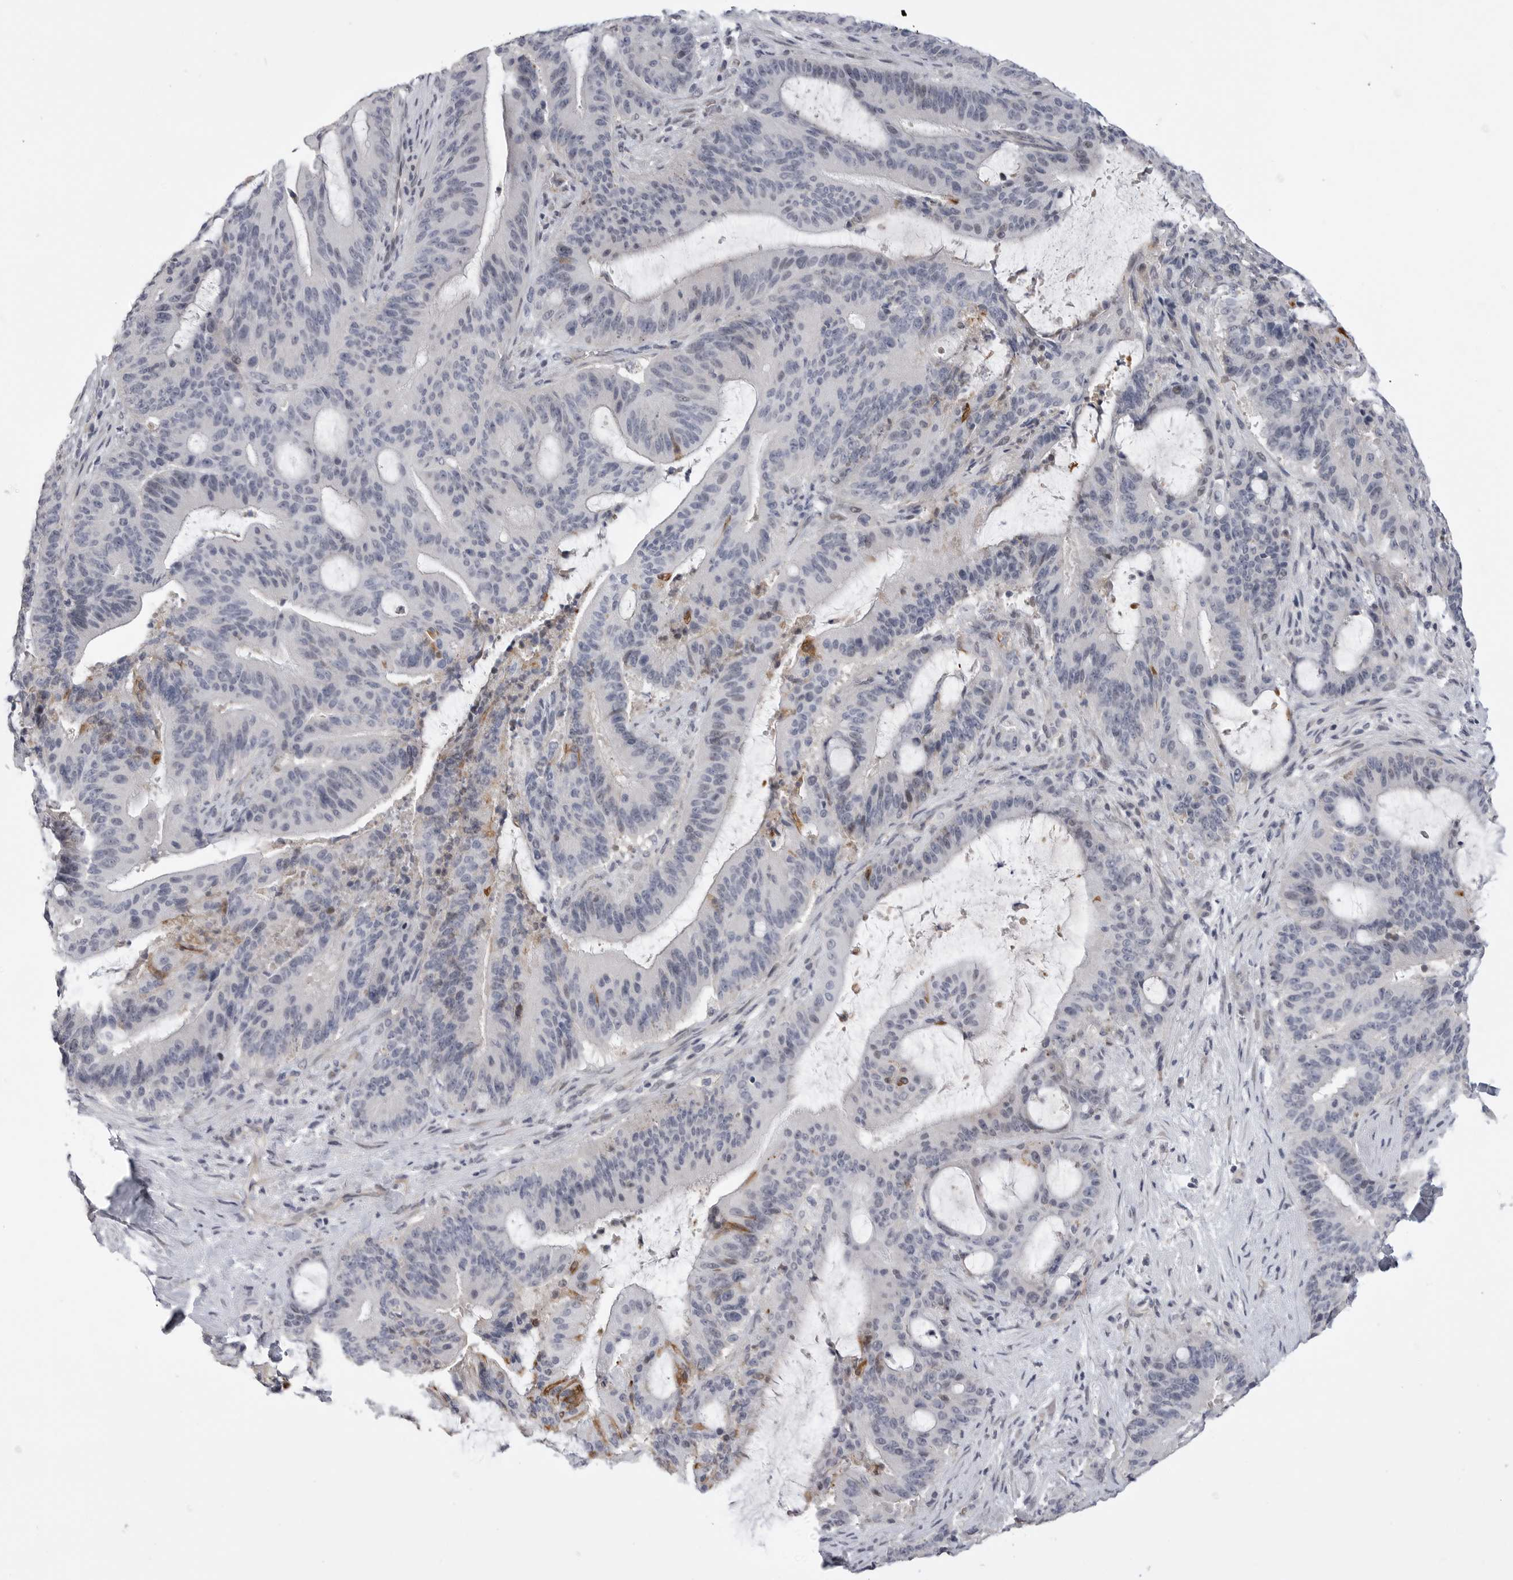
{"staining": {"intensity": "negative", "quantity": "none", "location": "none"}, "tissue": "liver cancer", "cell_type": "Tumor cells", "image_type": "cancer", "snomed": [{"axis": "morphology", "description": "Normal tissue, NOS"}, {"axis": "morphology", "description": "Cholangiocarcinoma"}, {"axis": "topography", "description": "Liver"}, {"axis": "topography", "description": "Peripheral nerve tissue"}], "caption": "Protein analysis of cholangiocarcinoma (liver) reveals no significant positivity in tumor cells.", "gene": "FBXO43", "patient": {"sex": "female", "age": 73}}